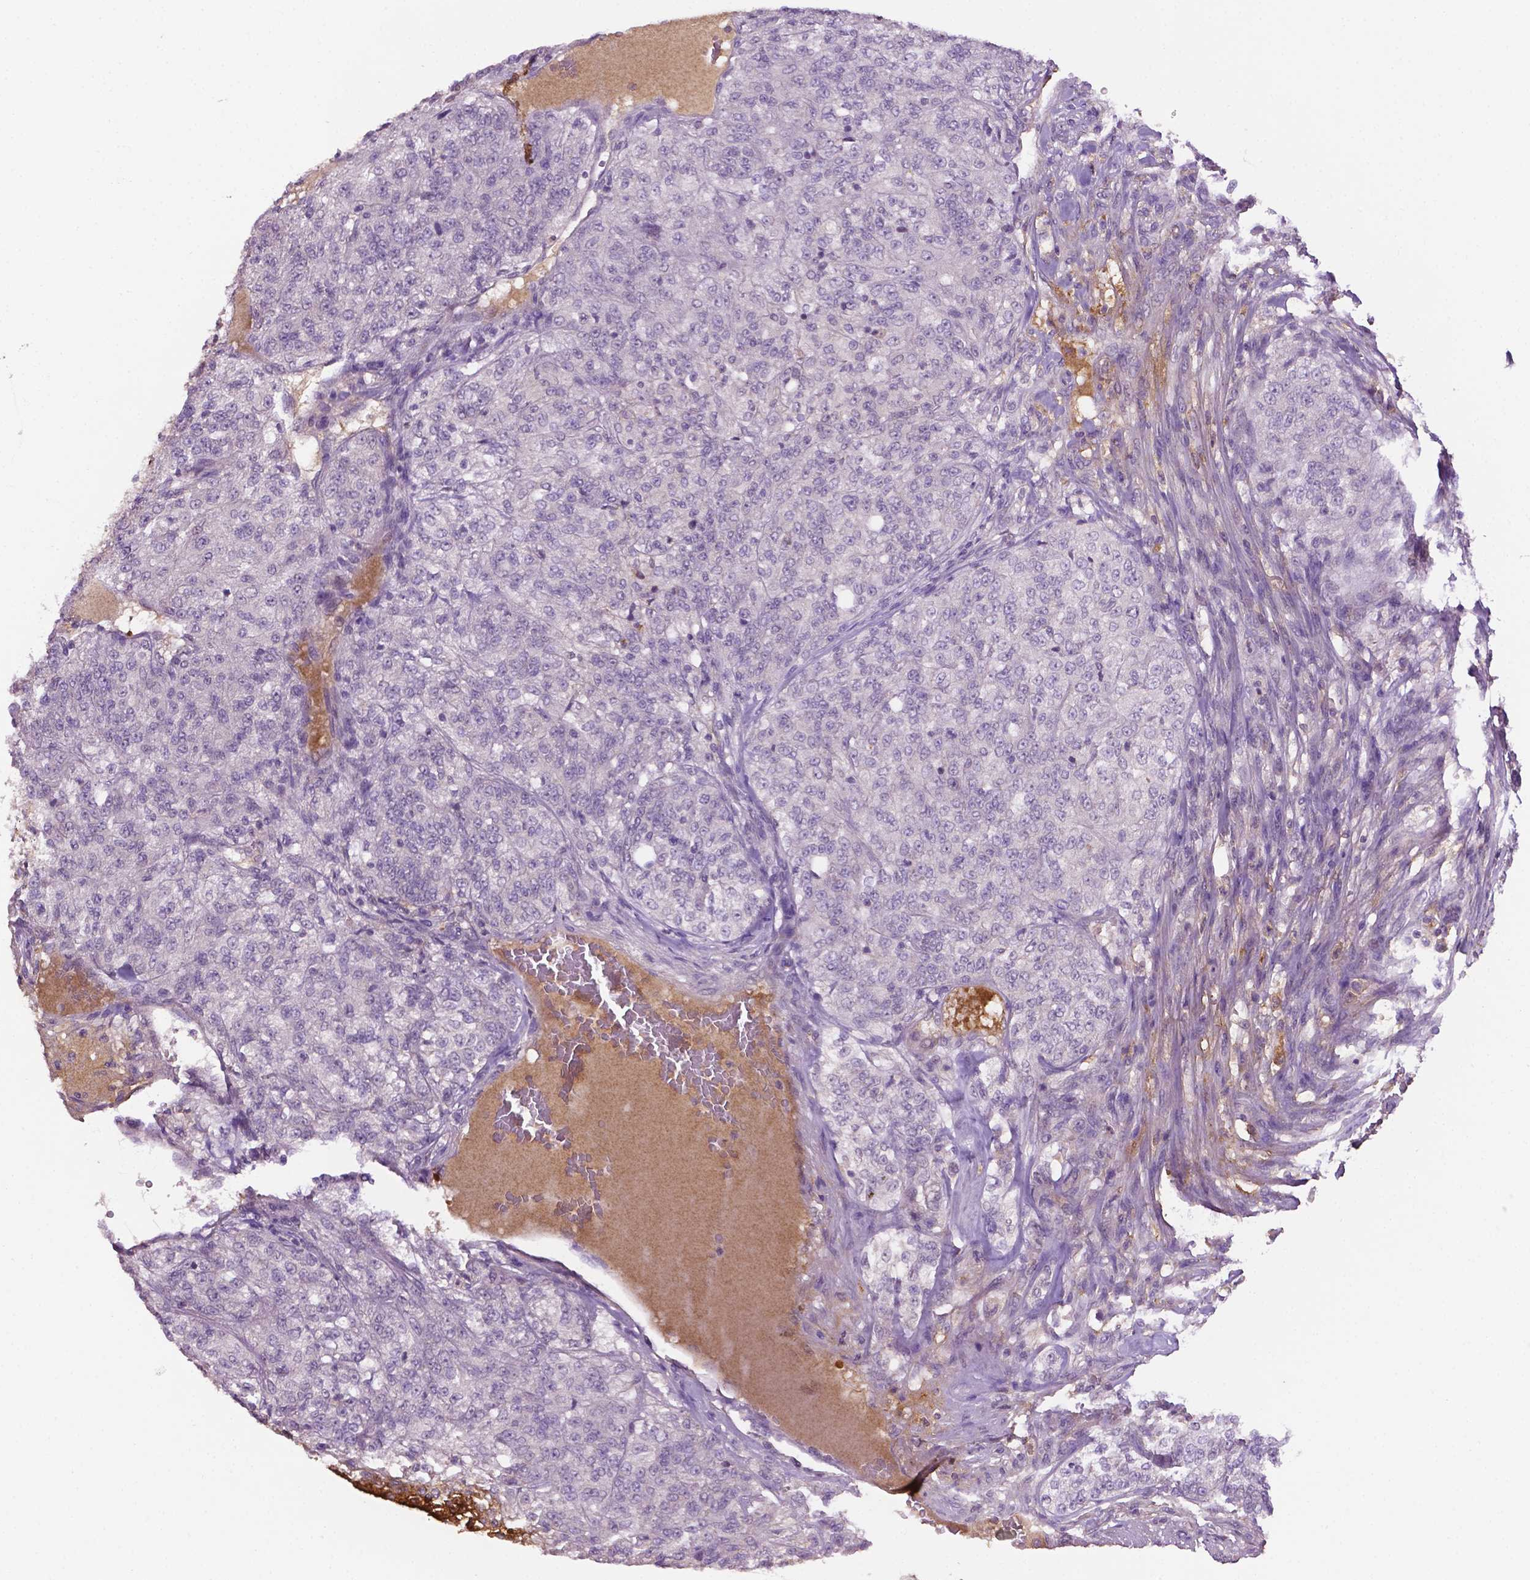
{"staining": {"intensity": "negative", "quantity": "none", "location": "none"}, "tissue": "renal cancer", "cell_type": "Tumor cells", "image_type": "cancer", "snomed": [{"axis": "morphology", "description": "Adenocarcinoma, NOS"}, {"axis": "topography", "description": "Kidney"}], "caption": "DAB (3,3'-diaminobenzidine) immunohistochemical staining of renal cancer (adenocarcinoma) displays no significant positivity in tumor cells. (DAB (3,3'-diaminobenzidine) immunohistochemistry (IHC) with hematoxylin counter stain).", "gene": "FBLN1", "patient": {"sex": "female", "age": 63}}